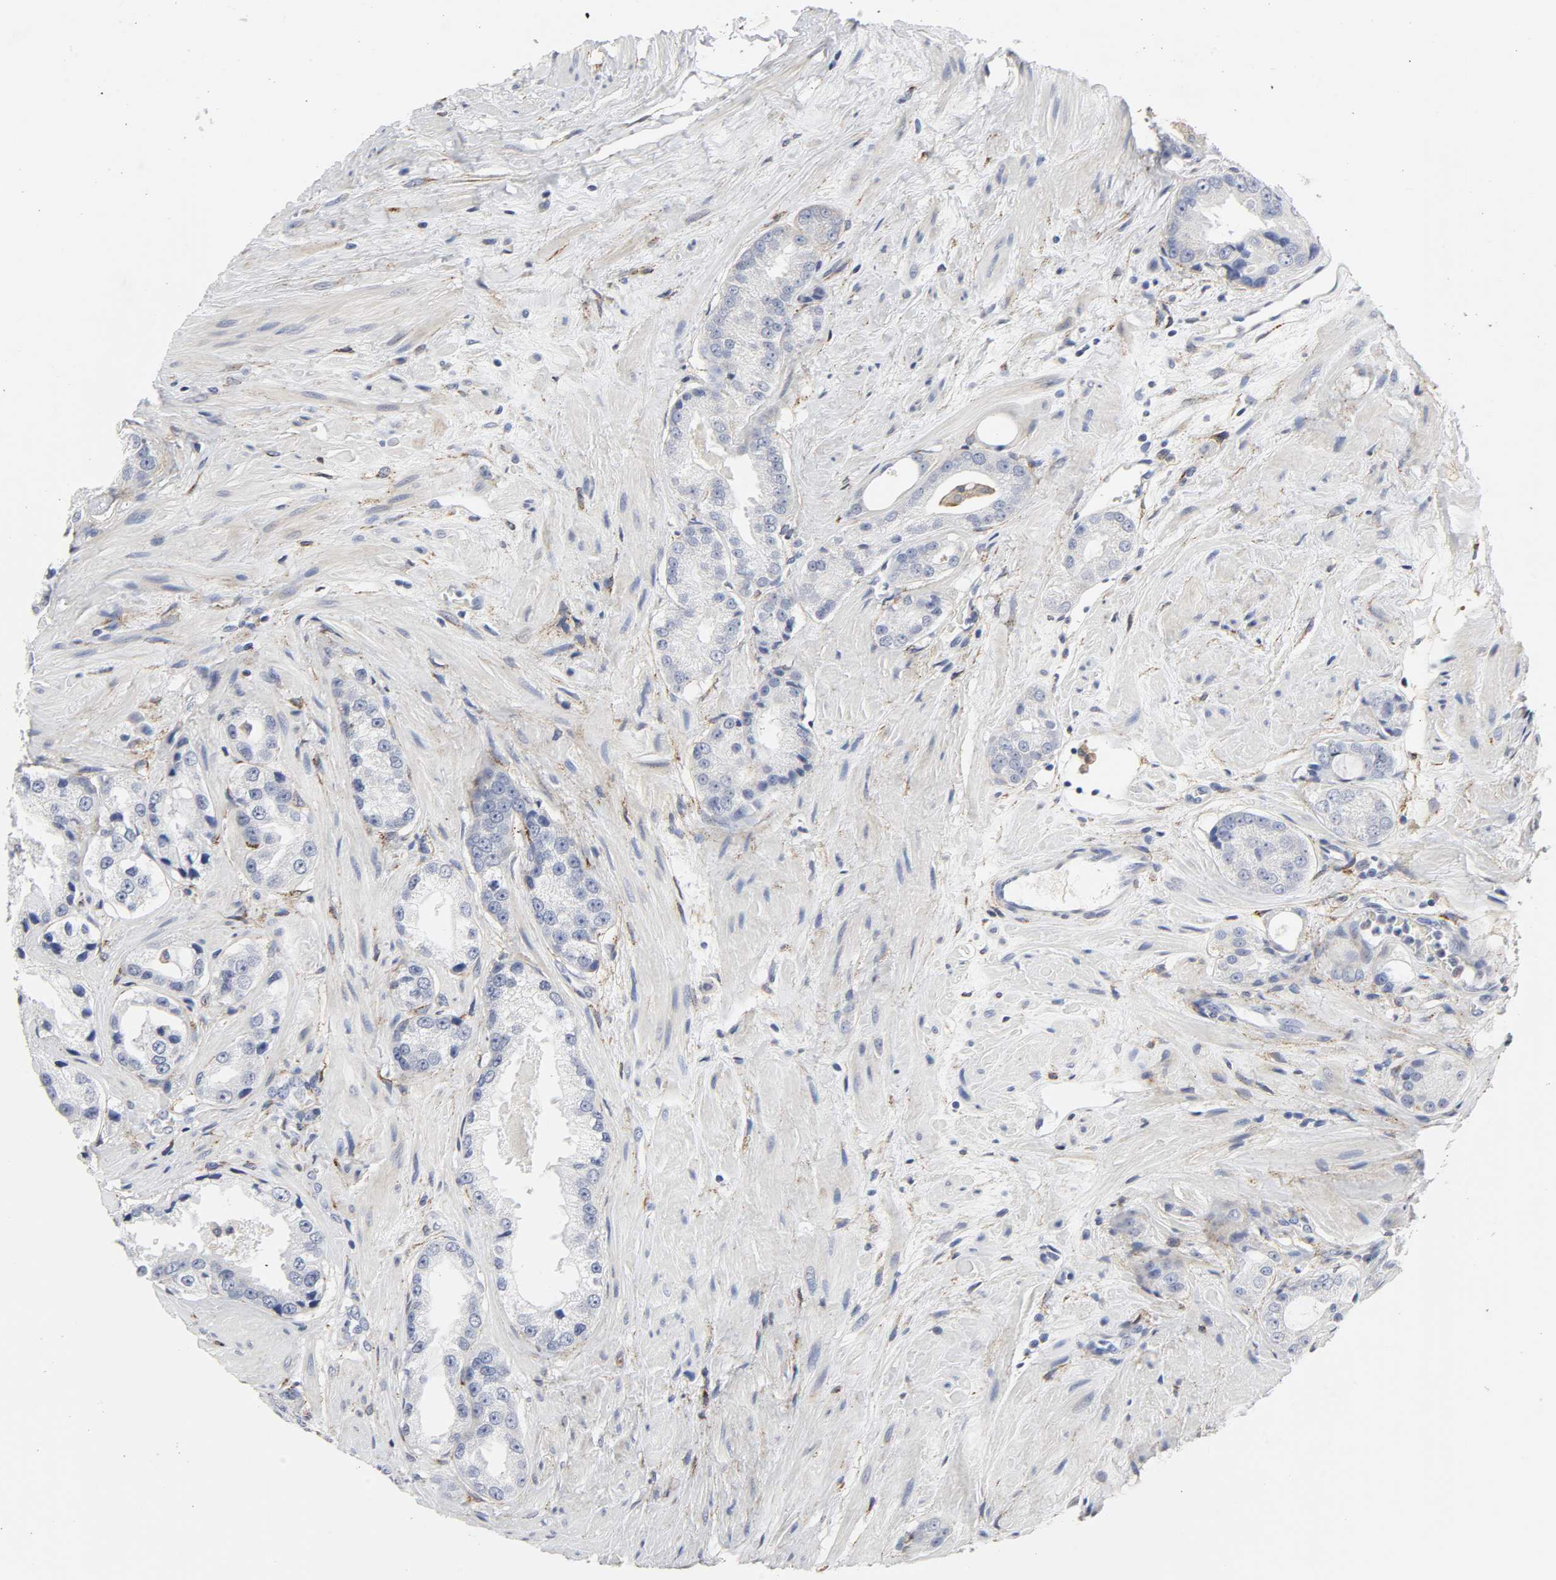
{"staining": {"intensity": "negative", "quantity": "none", "location": "none"}, "tissue": "prostate cancer", "cell_type": "Tumor cells", "image_type": "cancer", "snomed": [{"axis": "morphology", "description": "Adenocarcinoma, Medium grade"}, {"axis": "topography", "description": "Prostate"}], "caption": "This histopathology image is of prostate cancer (medium-grade adenocarcinoma) stained with IHC to label a protein in brown with the nuclei are counter-stained blue. There is no expression in tumor cells.", "gene": "LRP1", "patient": {"sex": "male", "age": 60}}